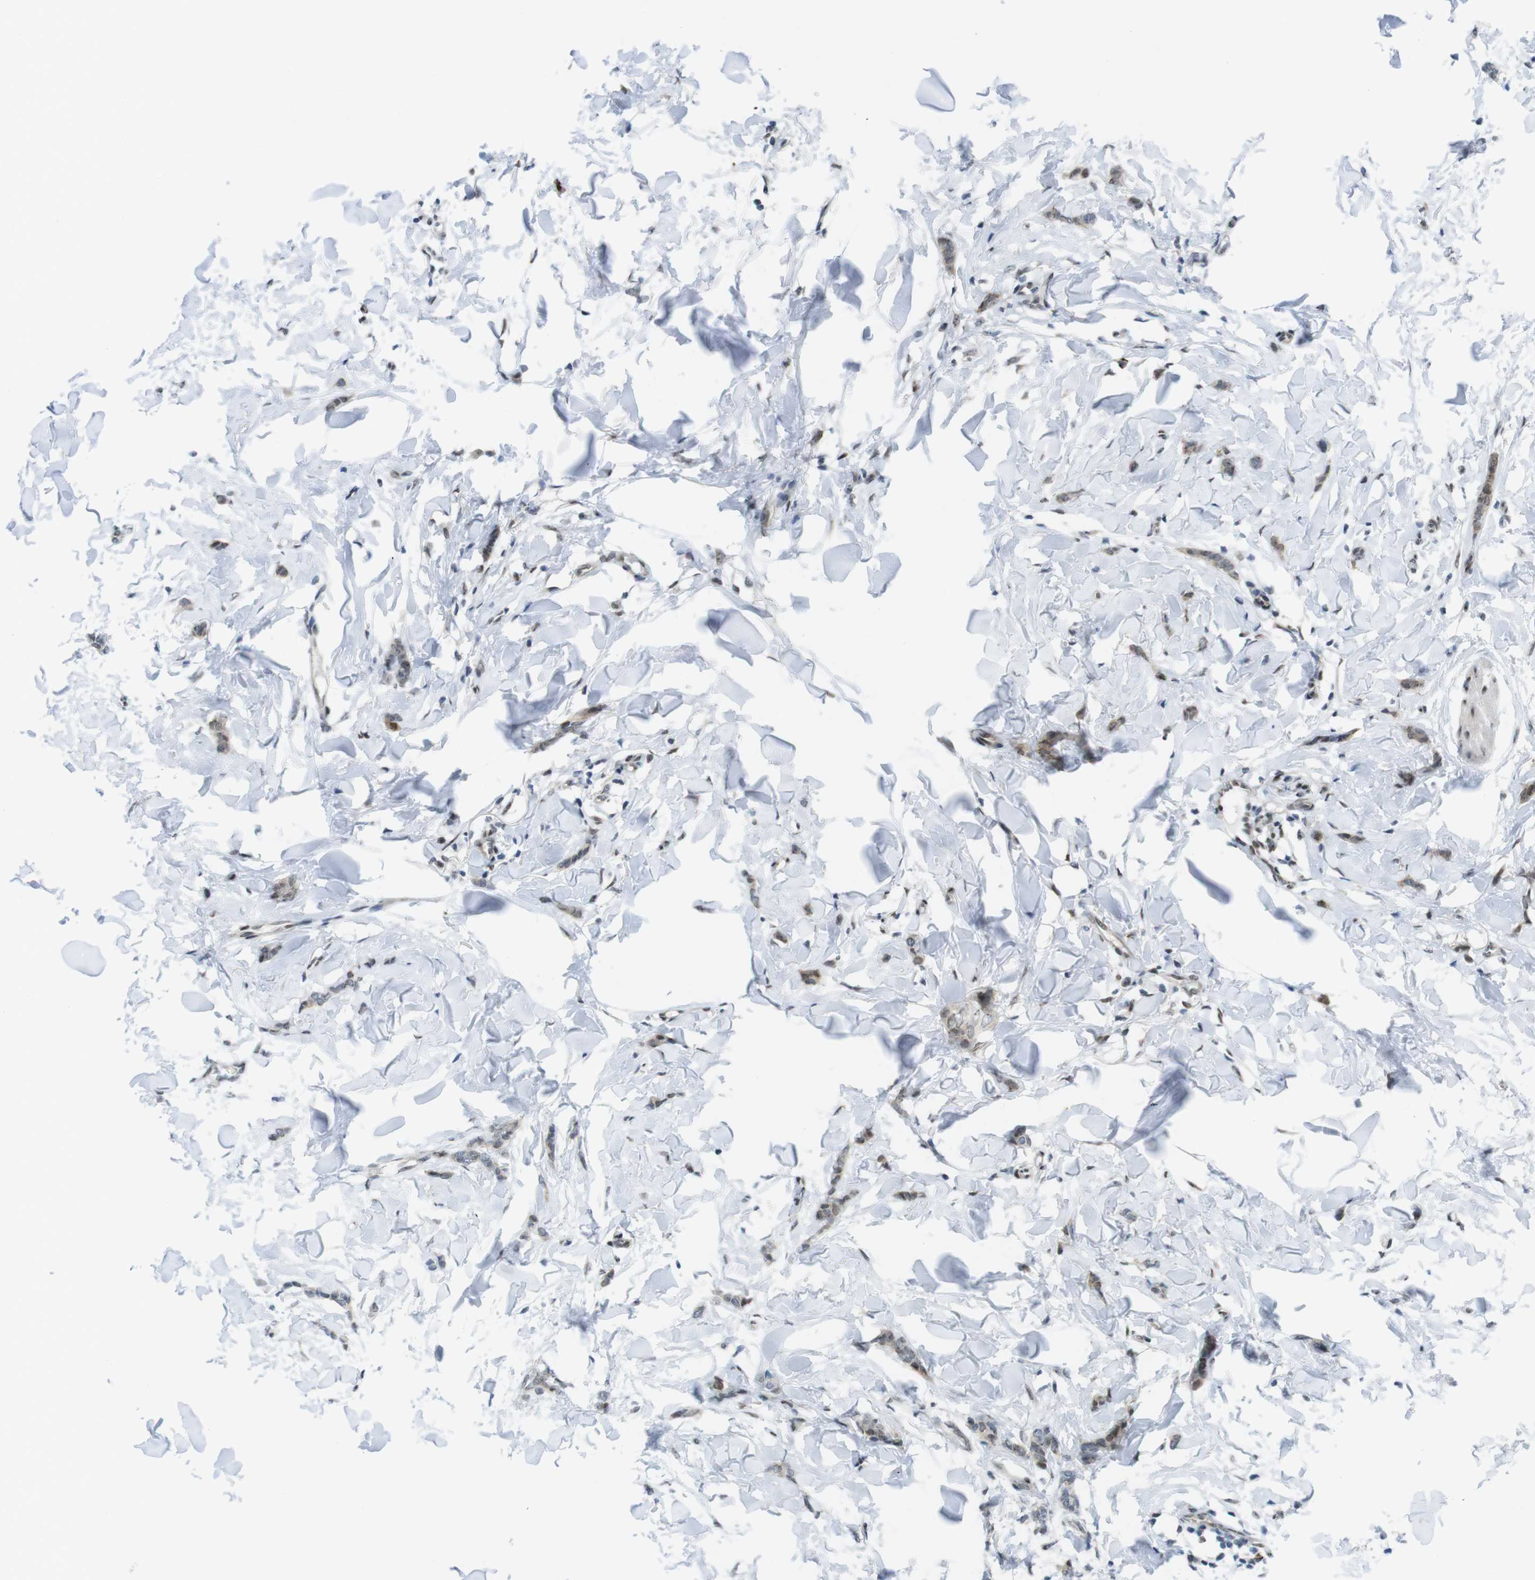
{"staining": {"intensity": "moderate", "quantity": ">75%", "location": "cytoplasmic/membranous,nuclear"}, "tissue": "breast cancer", "cell_type": "Tumor cells", "image_type": "cancer", "snomed": [{"axis": "morphology", "description": "Lobular carcinoma"}, {"axis": "topography", "description": "Skin"}, {"axis": "topography", "description": "Breast"}], "caption": "Immunohistochemistry (IHC) histopathology image of neoplastic tissue: breast cancer stained using immunohistochemistry (IHC) reveals medium levels of moderate protein expression localized specifically in the cytoplasmic/membranous and nuclear of tumor cells, appearing as a cytoplasmic/membranous and nuclear brown color.", "gene": "UBB", "patient": {"sex": "female", "age": 46}}